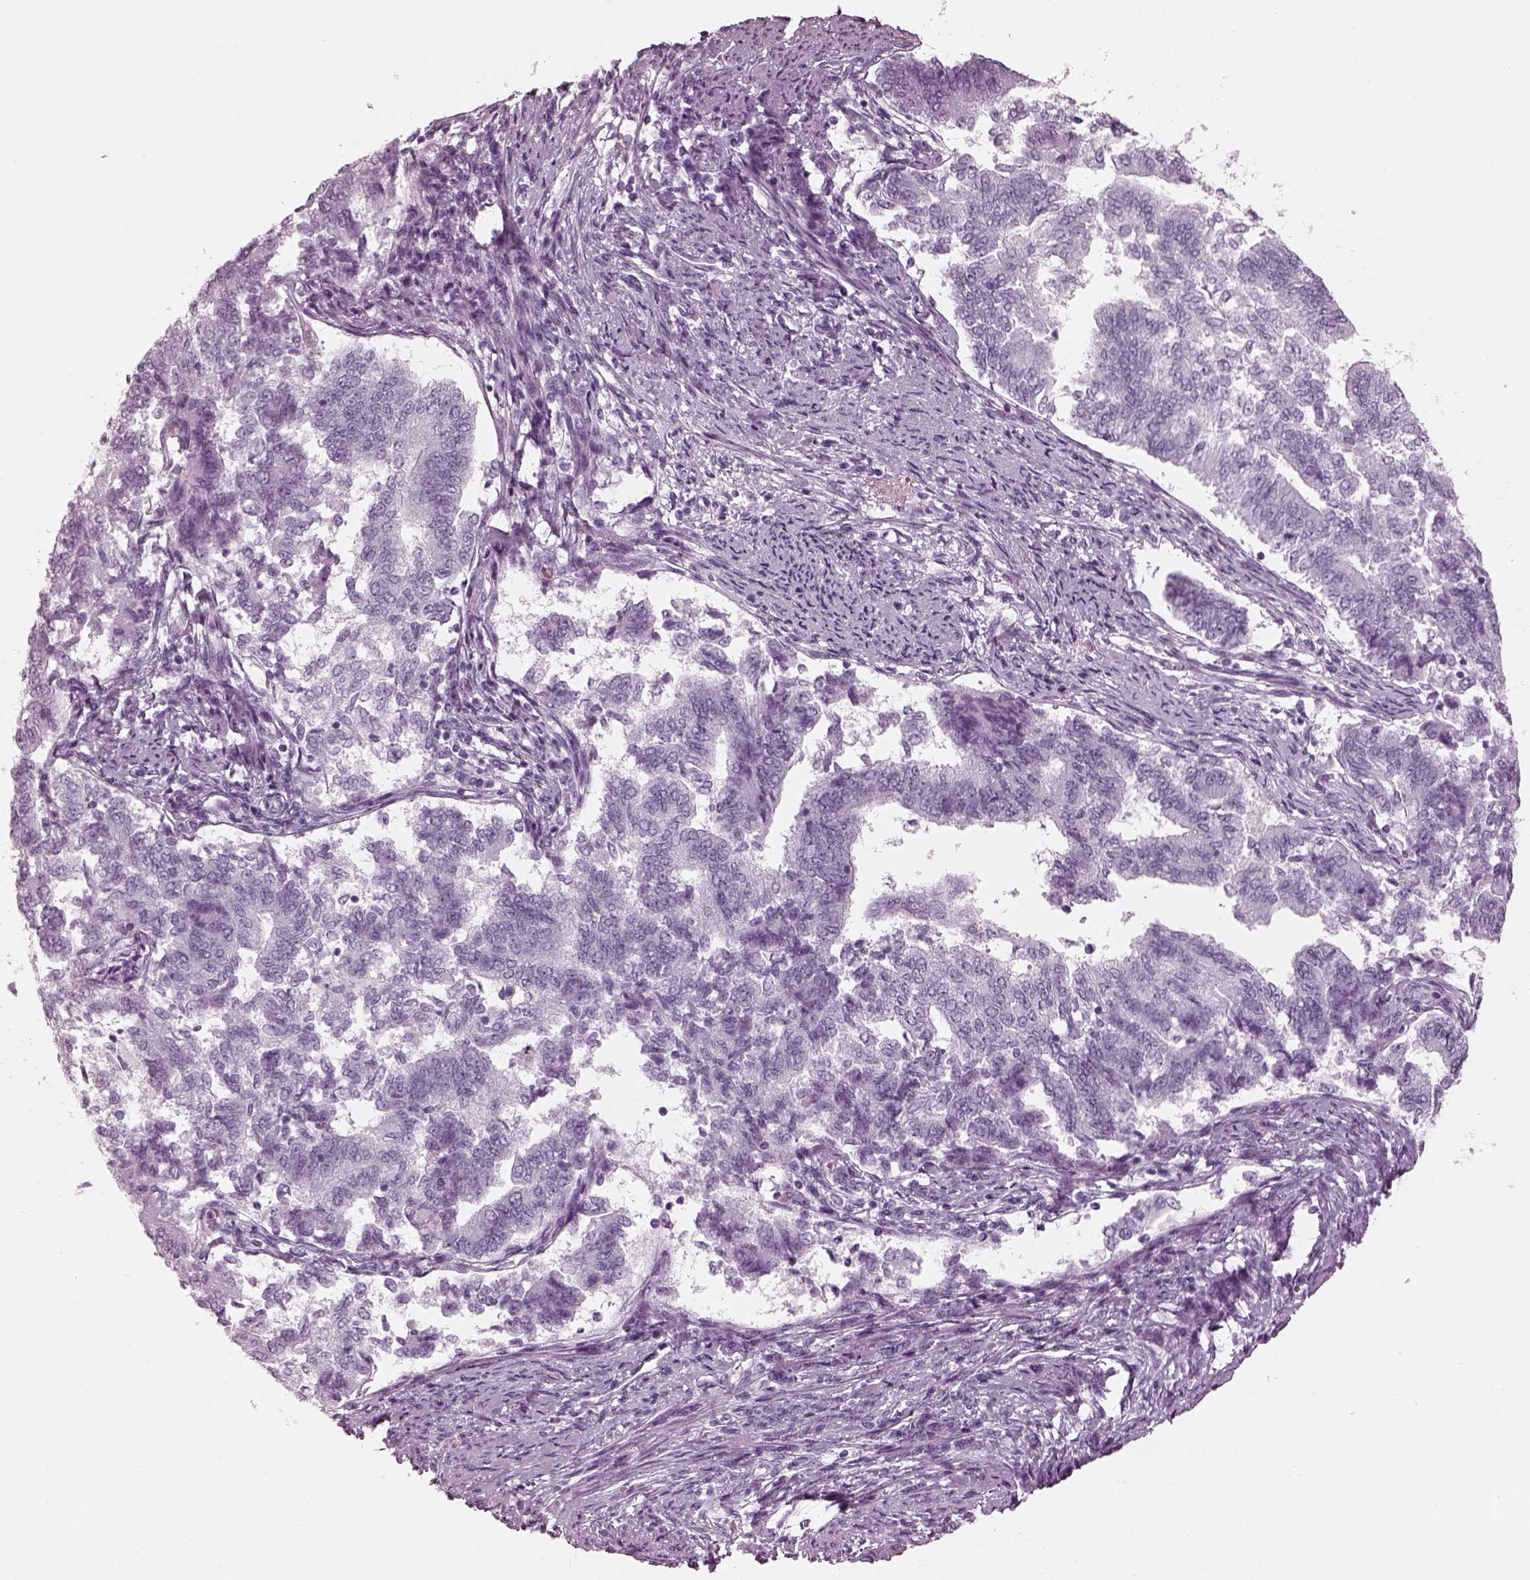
{"staining": {"intensity": "negative", "quantity": "none", "location": "none"}, "tissue": "endometrial cancer", "cell_type": "Tumor cells", "image_type": "cancer", "snomed": [{"axis": "morphology", "description": "Adenocarcinoma, NOS"}, {"axis": "topography", "description": "Endometrium"}], "caption": "Adenocarcinoma (endometrial) was stained to show a protein in brown. There is no significant staining in tumor cells.", "gene": "TCHHL1", "patient": {"sex": "female", "age": 65}}